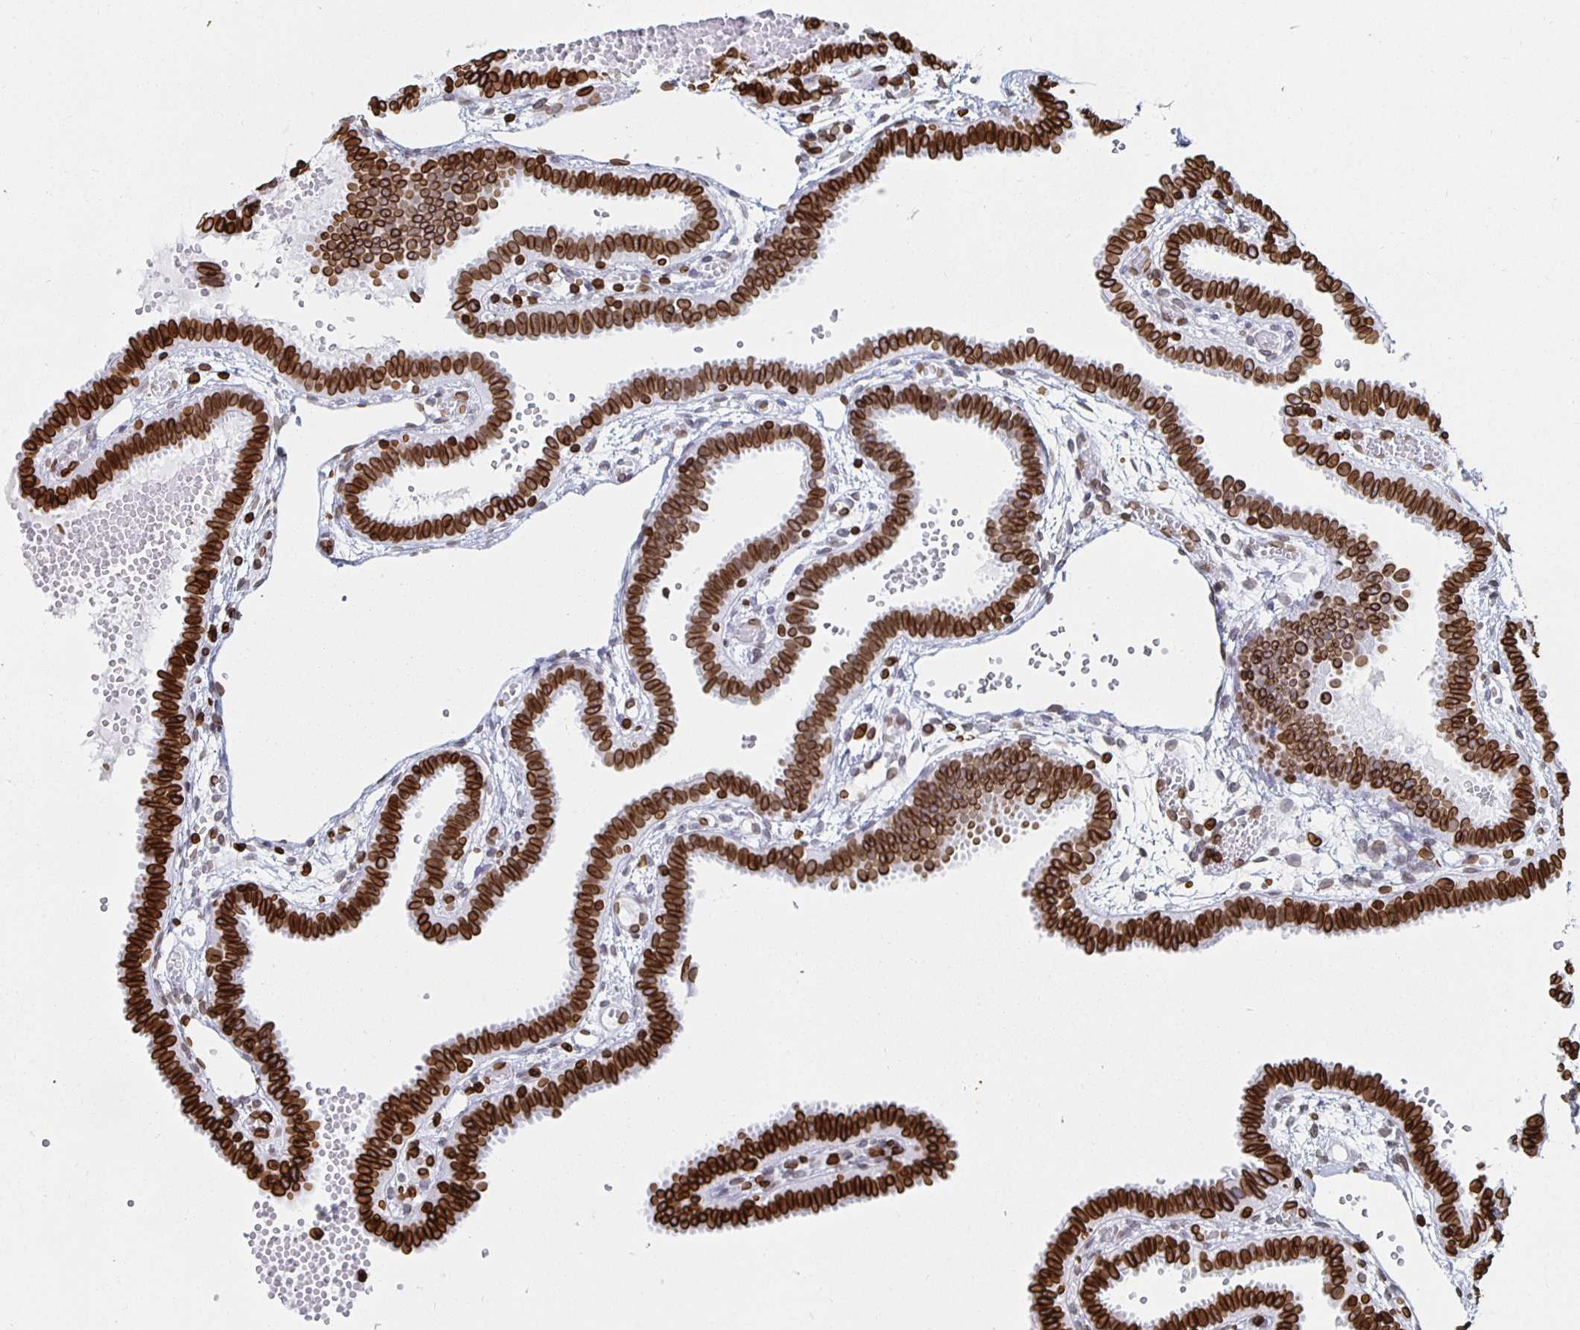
{"staining": {"intensity": "strong", "quantity": ">75%", "location": "cytoplasmic/membranous,nuclear"}, "tissue": "fallopian tube", "cell_type": "Glandular cells", "image_type": "normal", "snomed": [{"axis": "morphology", "description": "Normal tissue, NOS"}, {"axis": "topography", "description": "Fallopian tube"}], "caption": "Glandular cells reveal high levels of strong cytoplasmic/membranous,nuclear positivity in about >75% of cells in benign fallopian tube.", "gene": "LMNB1", "patient": {"sex": "female", "age": 37}}